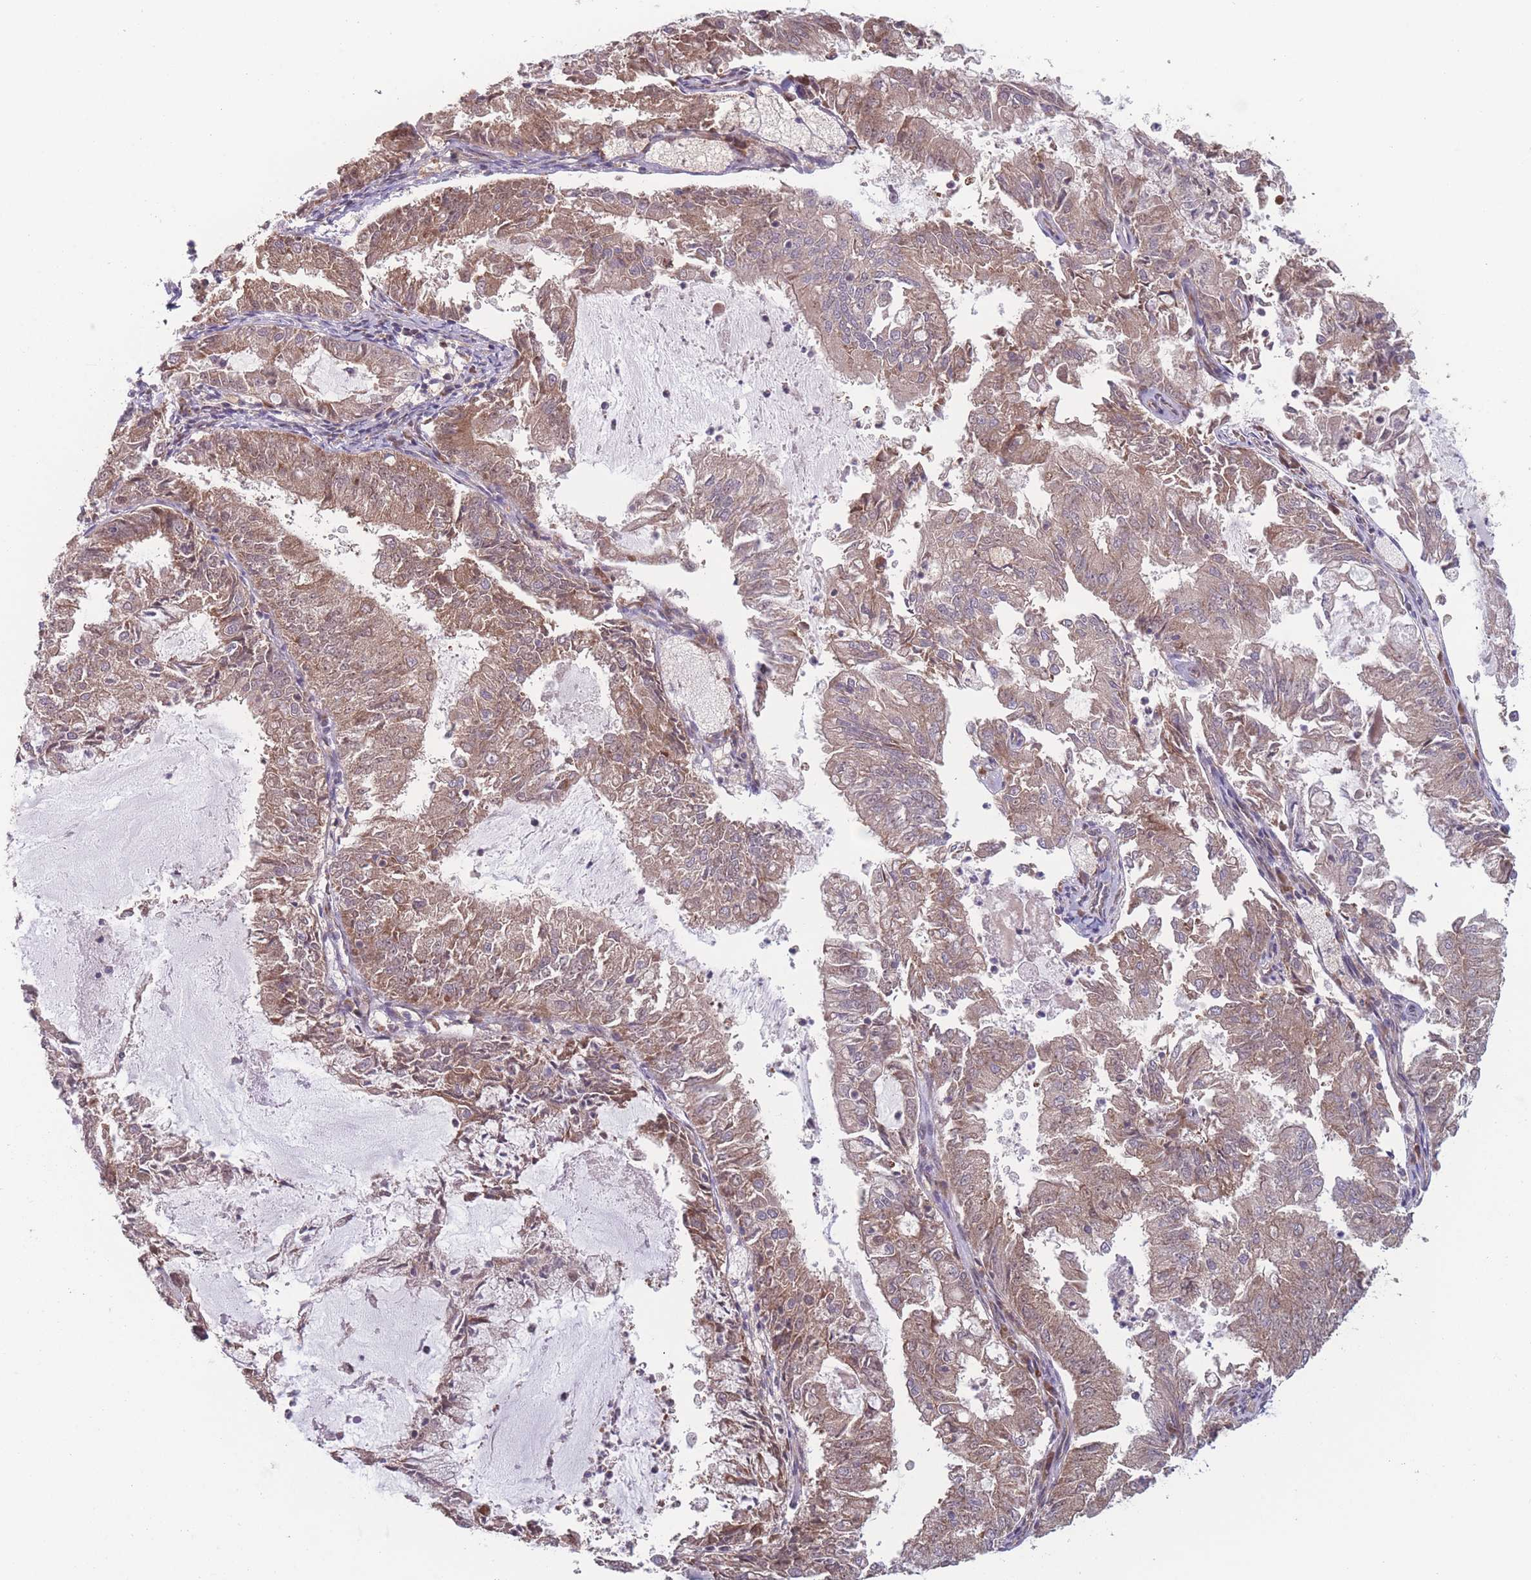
{"staining": {"intensity": "moderate", "quantity": ">75%", "location": "cytoplasmic/membranous"}, "tissue": "endometrial cancer", "cell_type": "Tumor cells", "image_type": "cancer", "snomed": [{"axis": "morphology", "description": "Adenocarcinoma, NOS"}, {"axis": "topography", "description": "Endometrium"}], "caption": "Endometrial cancer (adenocarcinoma) stained with a brown dye shows moderate cytoplasmic/membranous positive expression in approximately >75% of tumor cells.", "gene": "RPS18", "patient": {"sex": "female", "age": 57}}